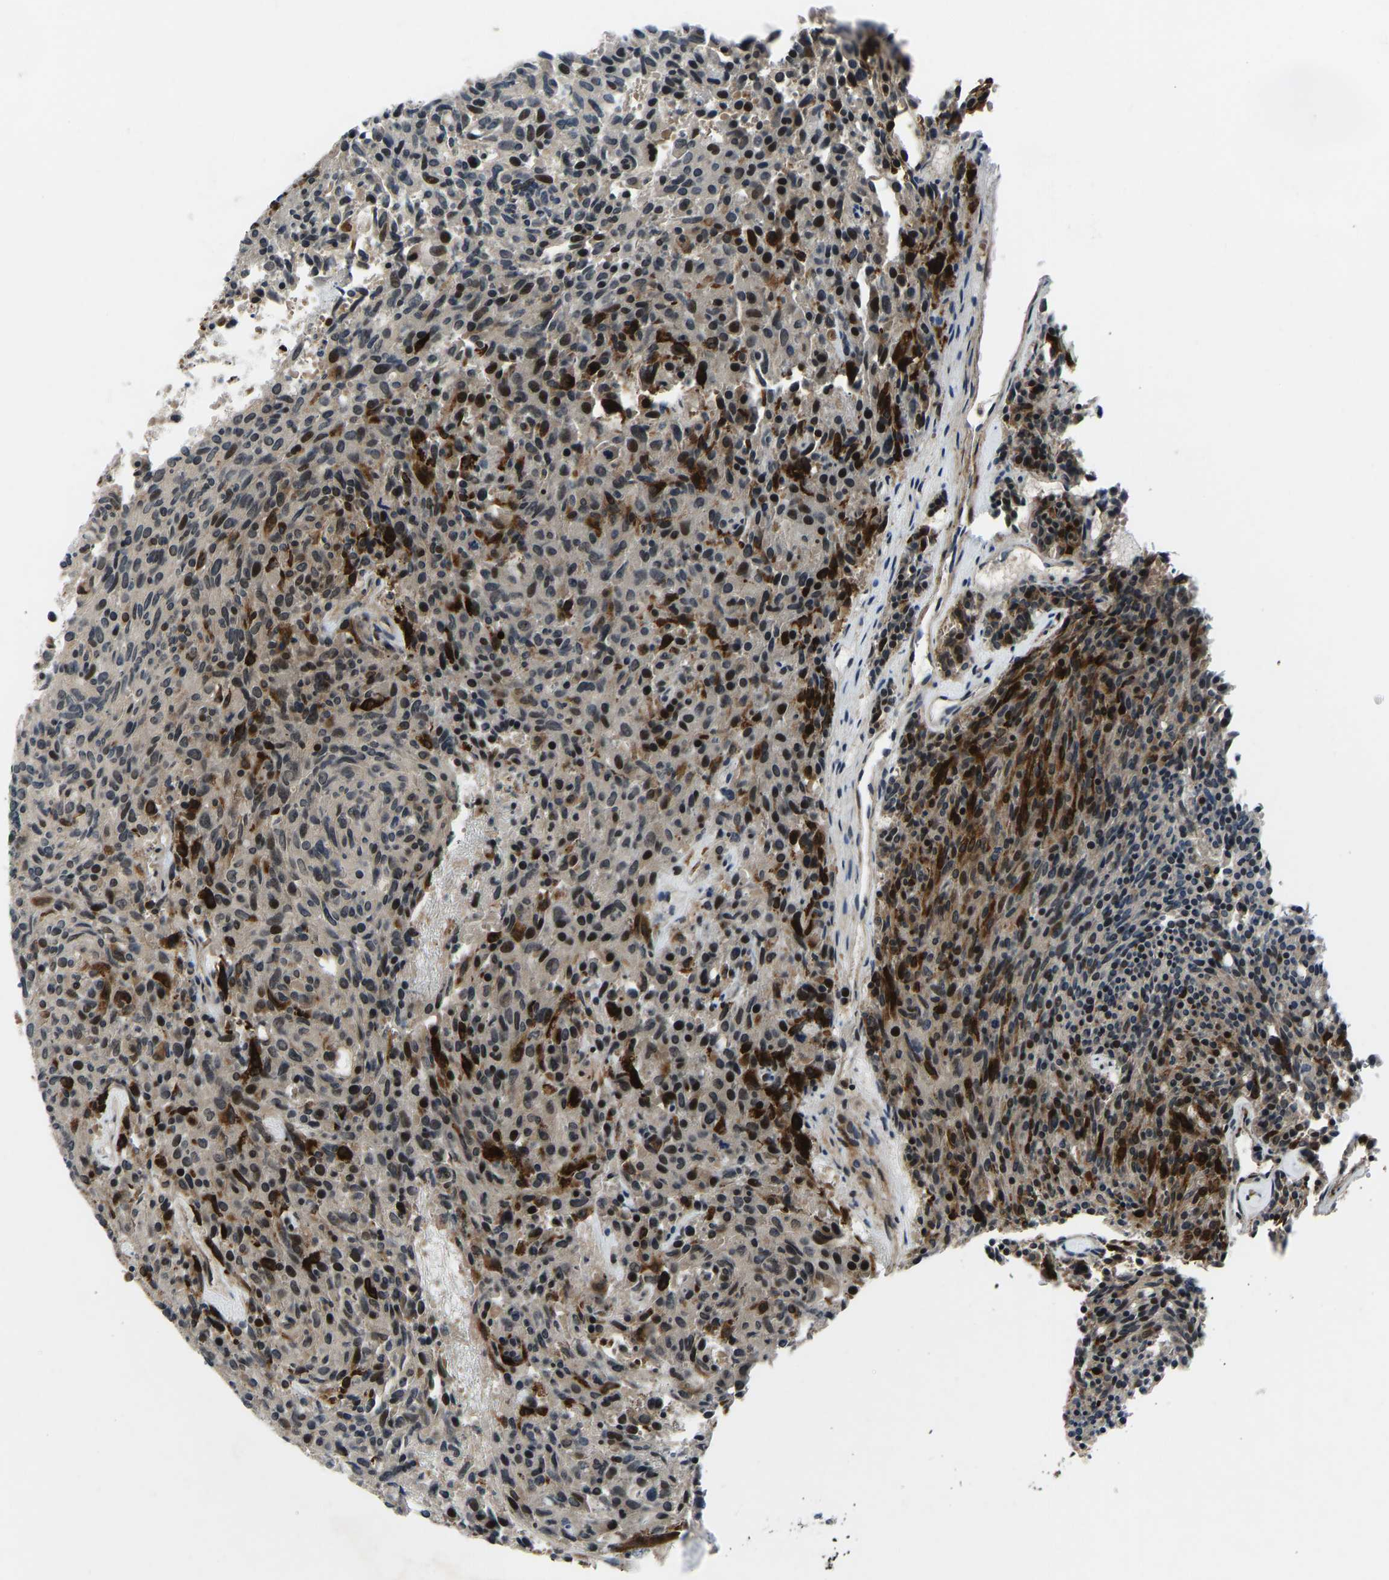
{"staining": {"intensity": "strong", "quantity": "25%-75%", "location": "cytoplasmic/membranous"}, "tissue": "carcinoid", "cell_type": "Tumor cells", "image_type": "cancer", "snomed": [{"axis": "morphology", "description": "Carcinoid, malignant, NOS"}, {"axis": "topography", "description": "Pancreas"}], "caption": "Immunohistochemical staining of human carcinoid shows strong cytoplasmic/membranous protein staining in about 25%-75% of tumor cells.", "gene": "RLIM", "patient": {"sex": "female", "age": 54}}